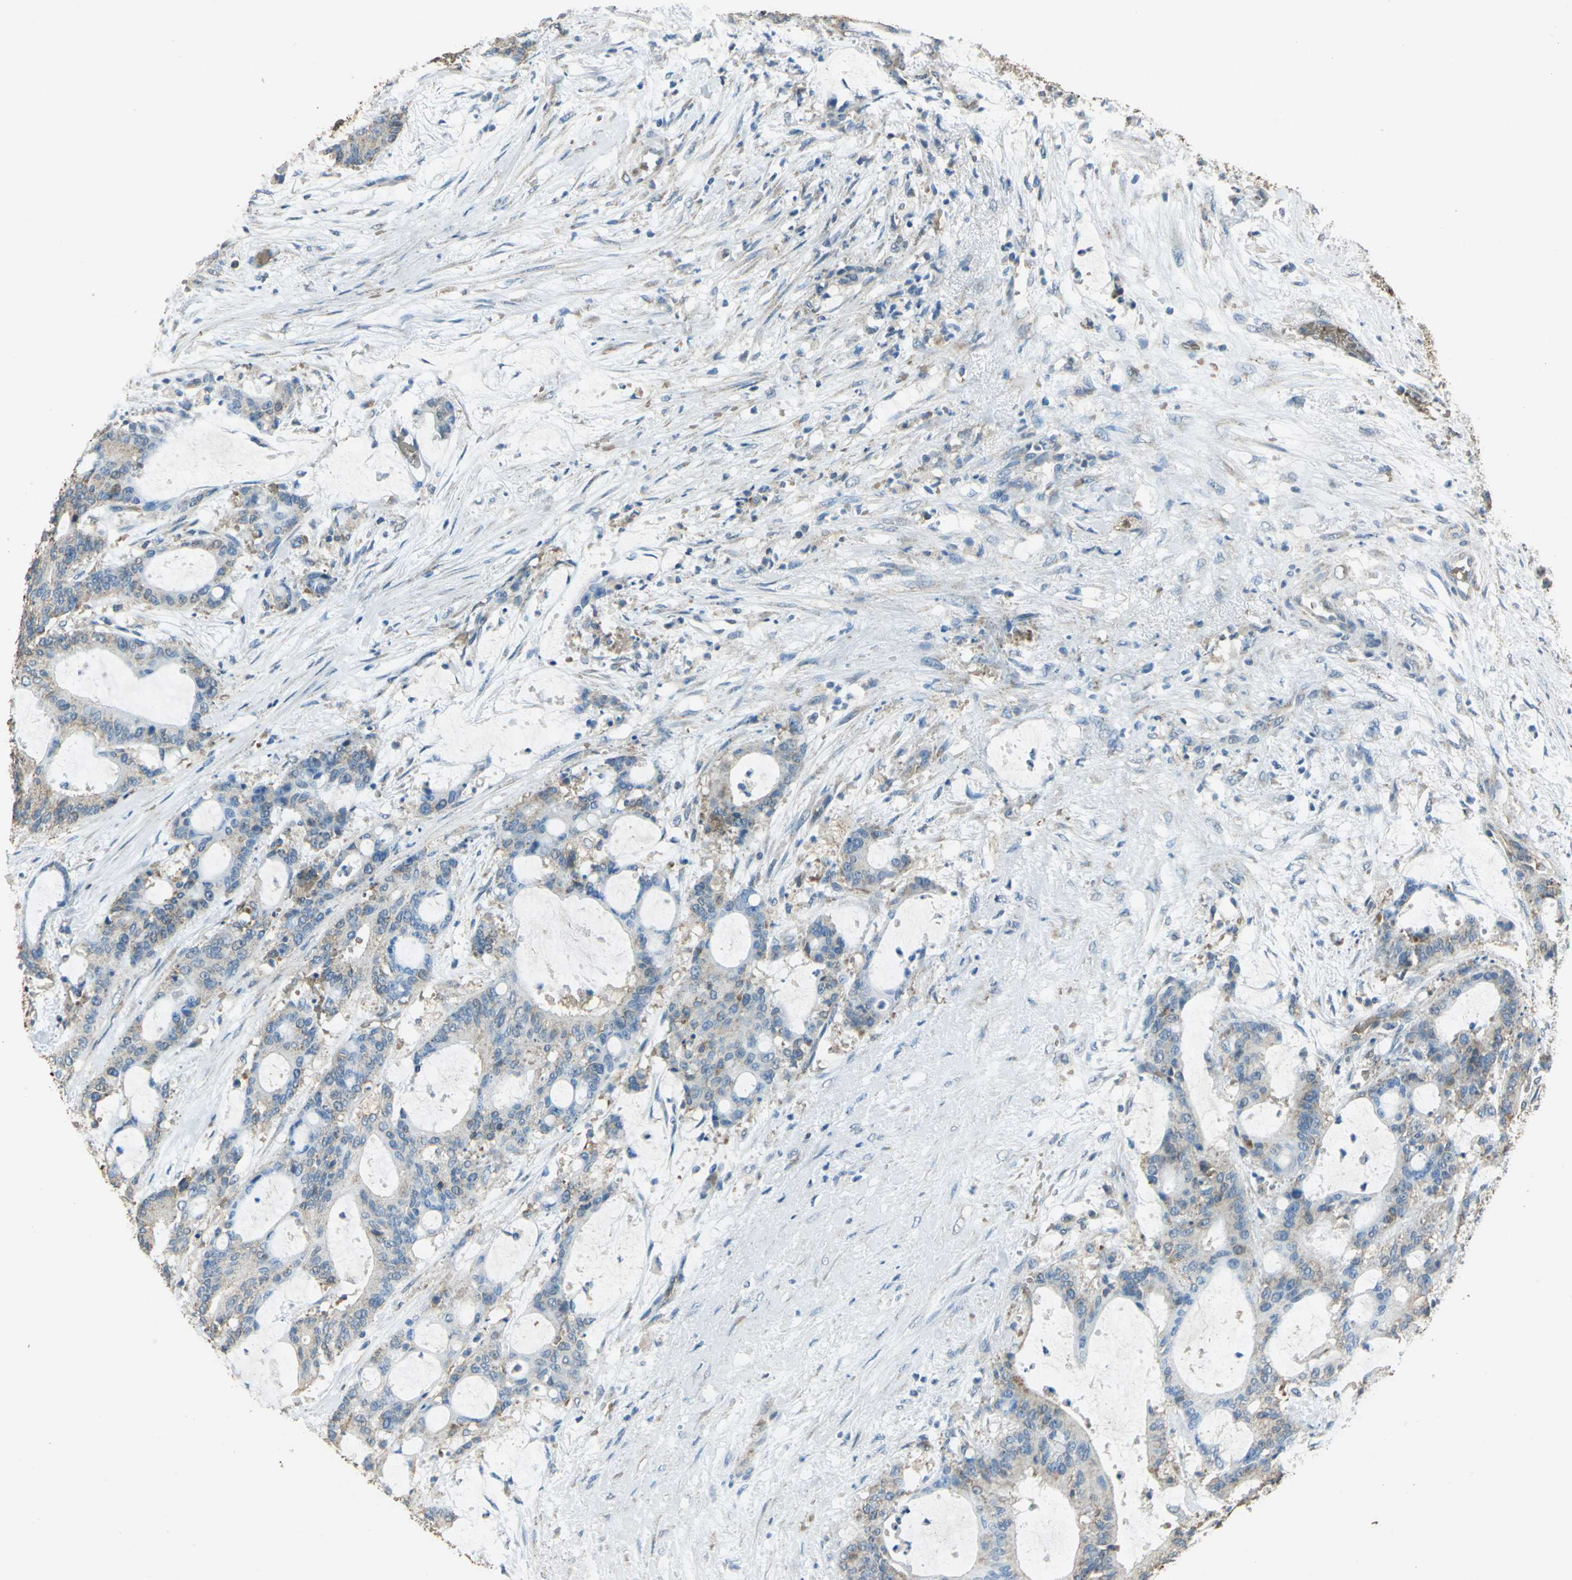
{"staining": {"intensity": "weak", "quantity": "25%-75%", "location": "cytoplasmic/membranous"}, "tissue": "liver cancer", "cell_type": "Tumor cells", "image_type": "cancer", "snomed": [{"axis": "morphology", "description": "Cholangiocarcinoma"}, {"axis": "topography", "description": "Liver"}], "caption": "Liver cholangiocarcinoma stained for a protein (brown) shows weak cytoplasmic/membranous positive staining in approximately 25%-75% of tumor cells.", "gene": "TRAPPC2", "patient": {"sex": "female", "age": 73}}